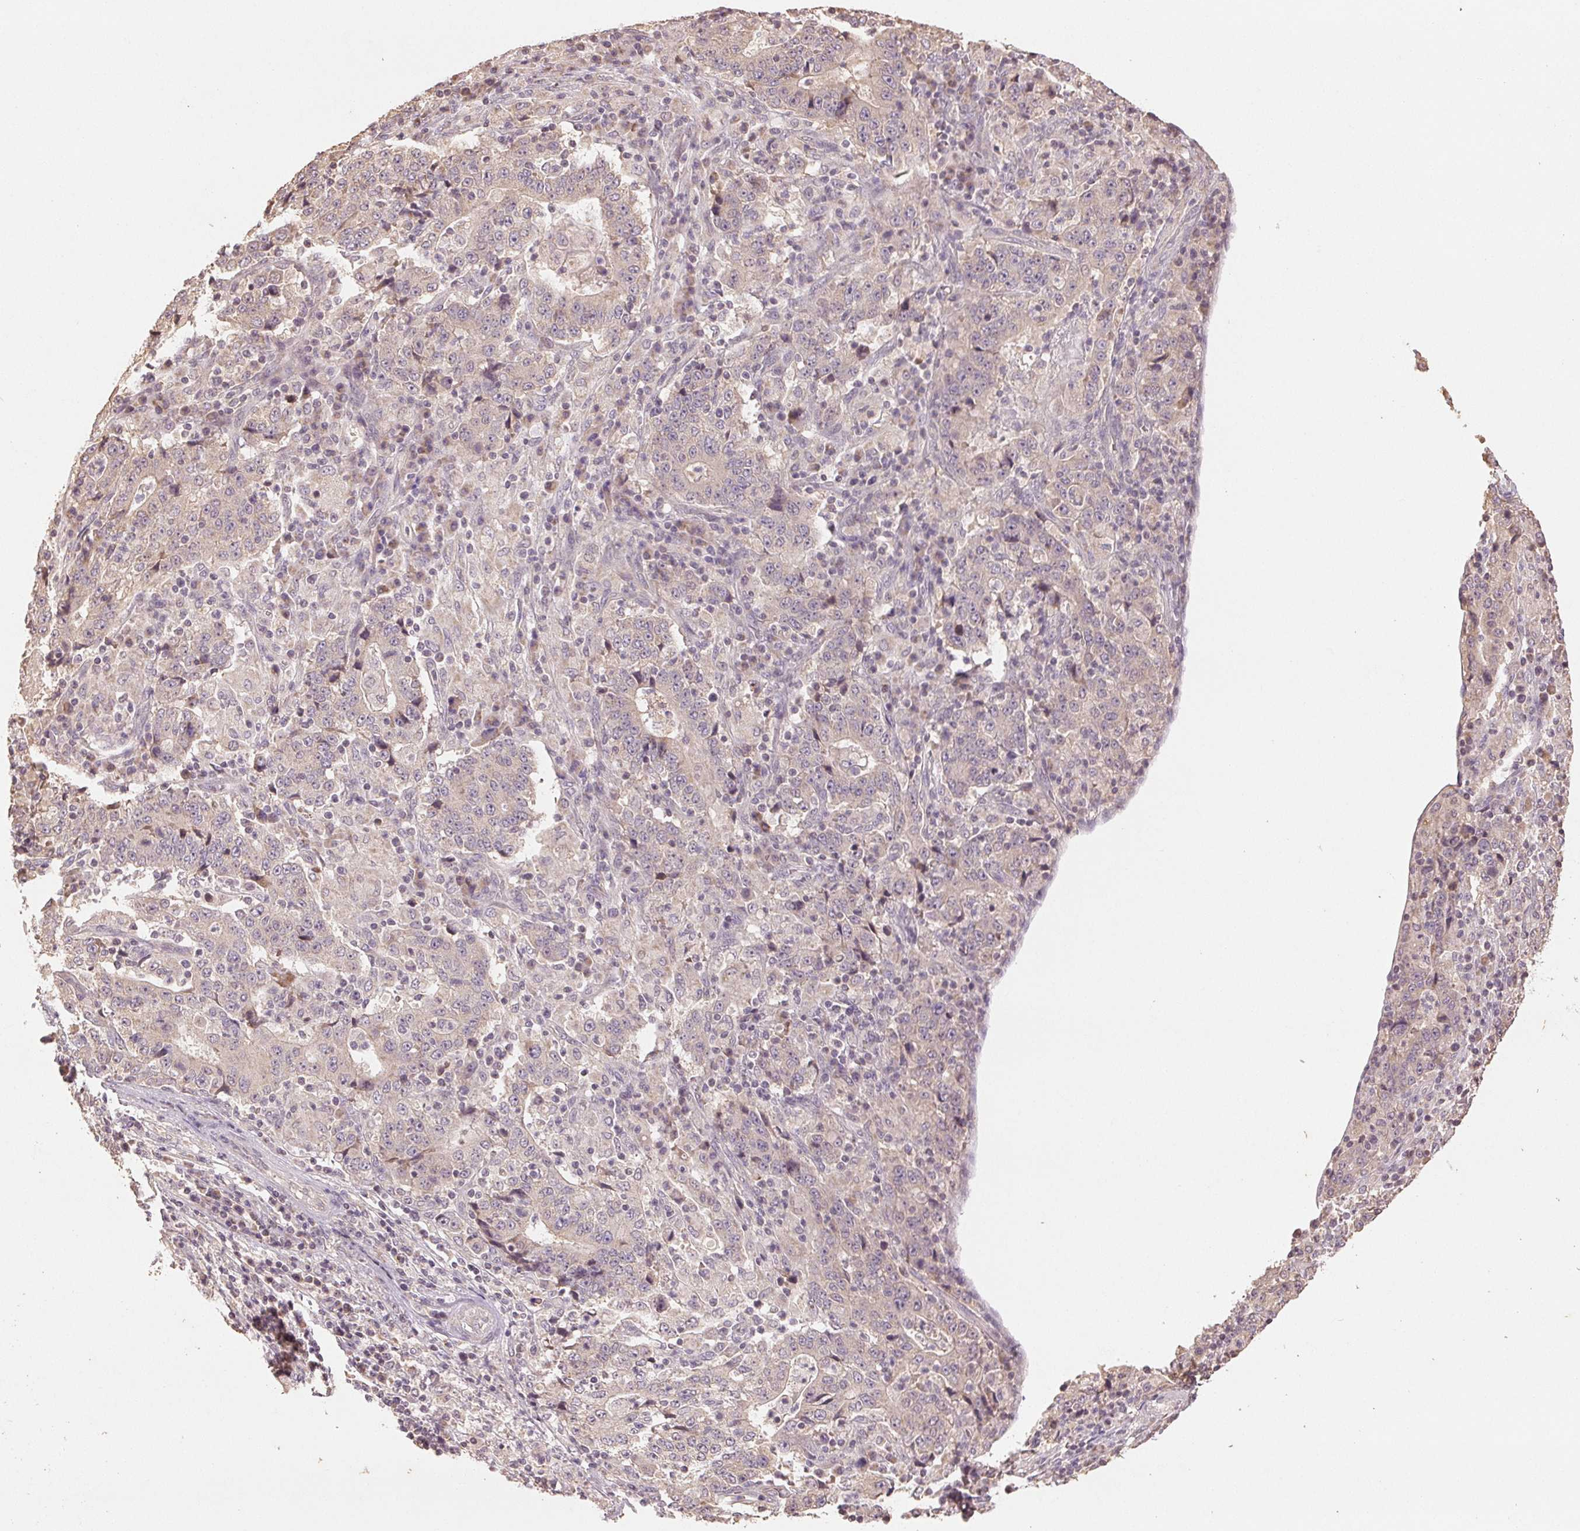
{"staining": {"intensity": "negative", "quantity": "none", "location": "none"}, "tissue": "stomach cancer", "cell_type": "Tumor cells", "image_type": "cancer", "snomed": [{"axis": "morphology", "description": "Normal tissue, NOS"}, {"axis": "morphology", "description": "Adenocarcinoma, NOS"}, {"axis": "topography", "description": "Stomach, upper"}, {"axis": "topography", "description": "Stomach"}], "caption": "Tumor cells show no significant protein staining in stomach adenocarcinoma.", "gene": "COX14", "patient": {"sex": "male", "age": 59}}